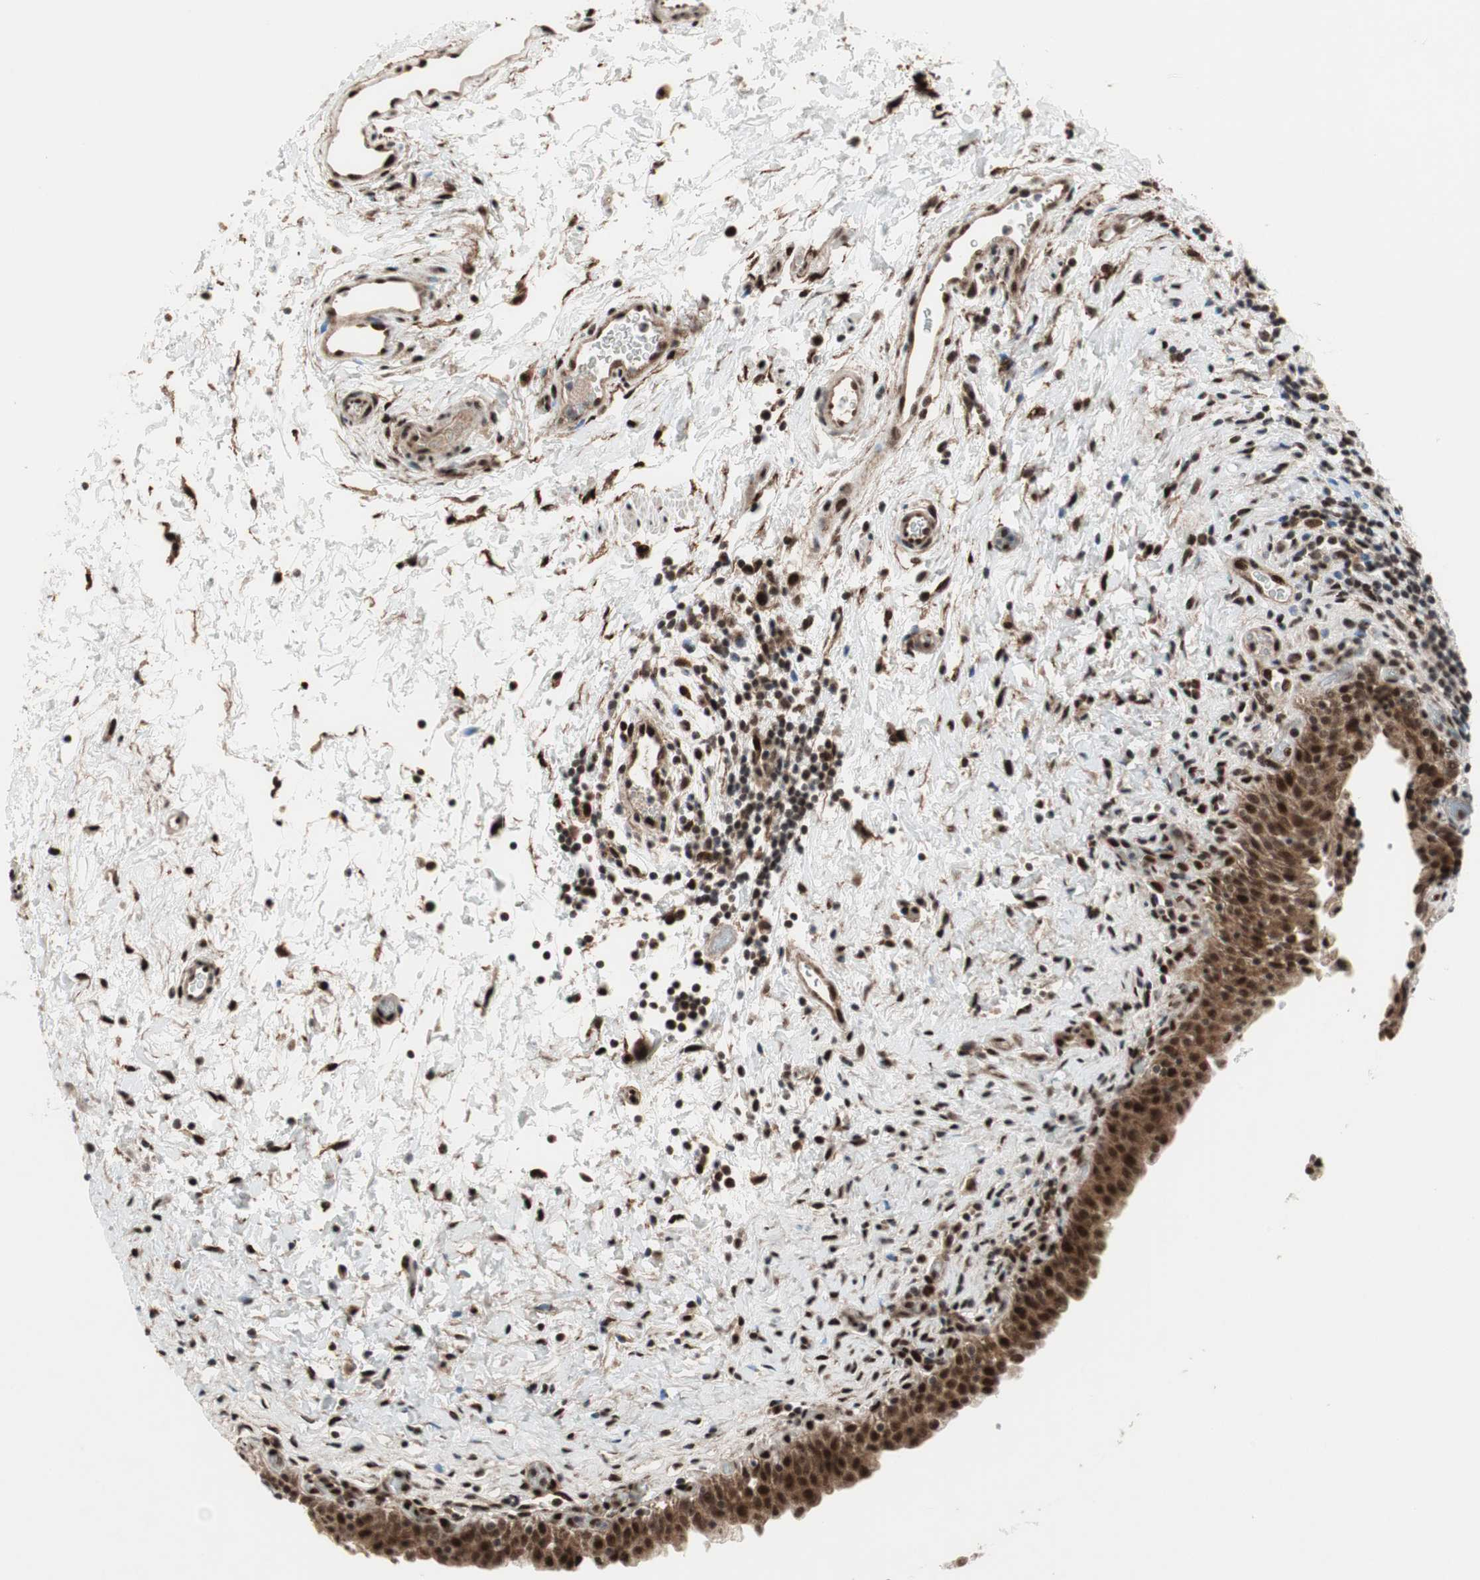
{"staining": {"intensity": "strong", "quantity": ">75%", "location": "cytoplasmic/membranous,nuclear"}, "tissue": "urinary bladder", "cell_type": "Urothelial cells", "image_type": "normal", "snomed": [{"axis": "morphology", "description": "Normal tissue, NOS"}, {"axis": "topography", "description": "Urinary bladder"}], "caption": "Immunohistochemistry photomicrograph of benign urinary bladder: urinary bladder stained using IHC exhibits high levels of strong protein expression localized specifically in the cytoplasmic/membranous,nuclear of urothelial cells, appearing as a cytoplasmic/membranous,nuclear brown color.", "gene": "TCF12", "patient": {"sex": "male", "age": 51}}